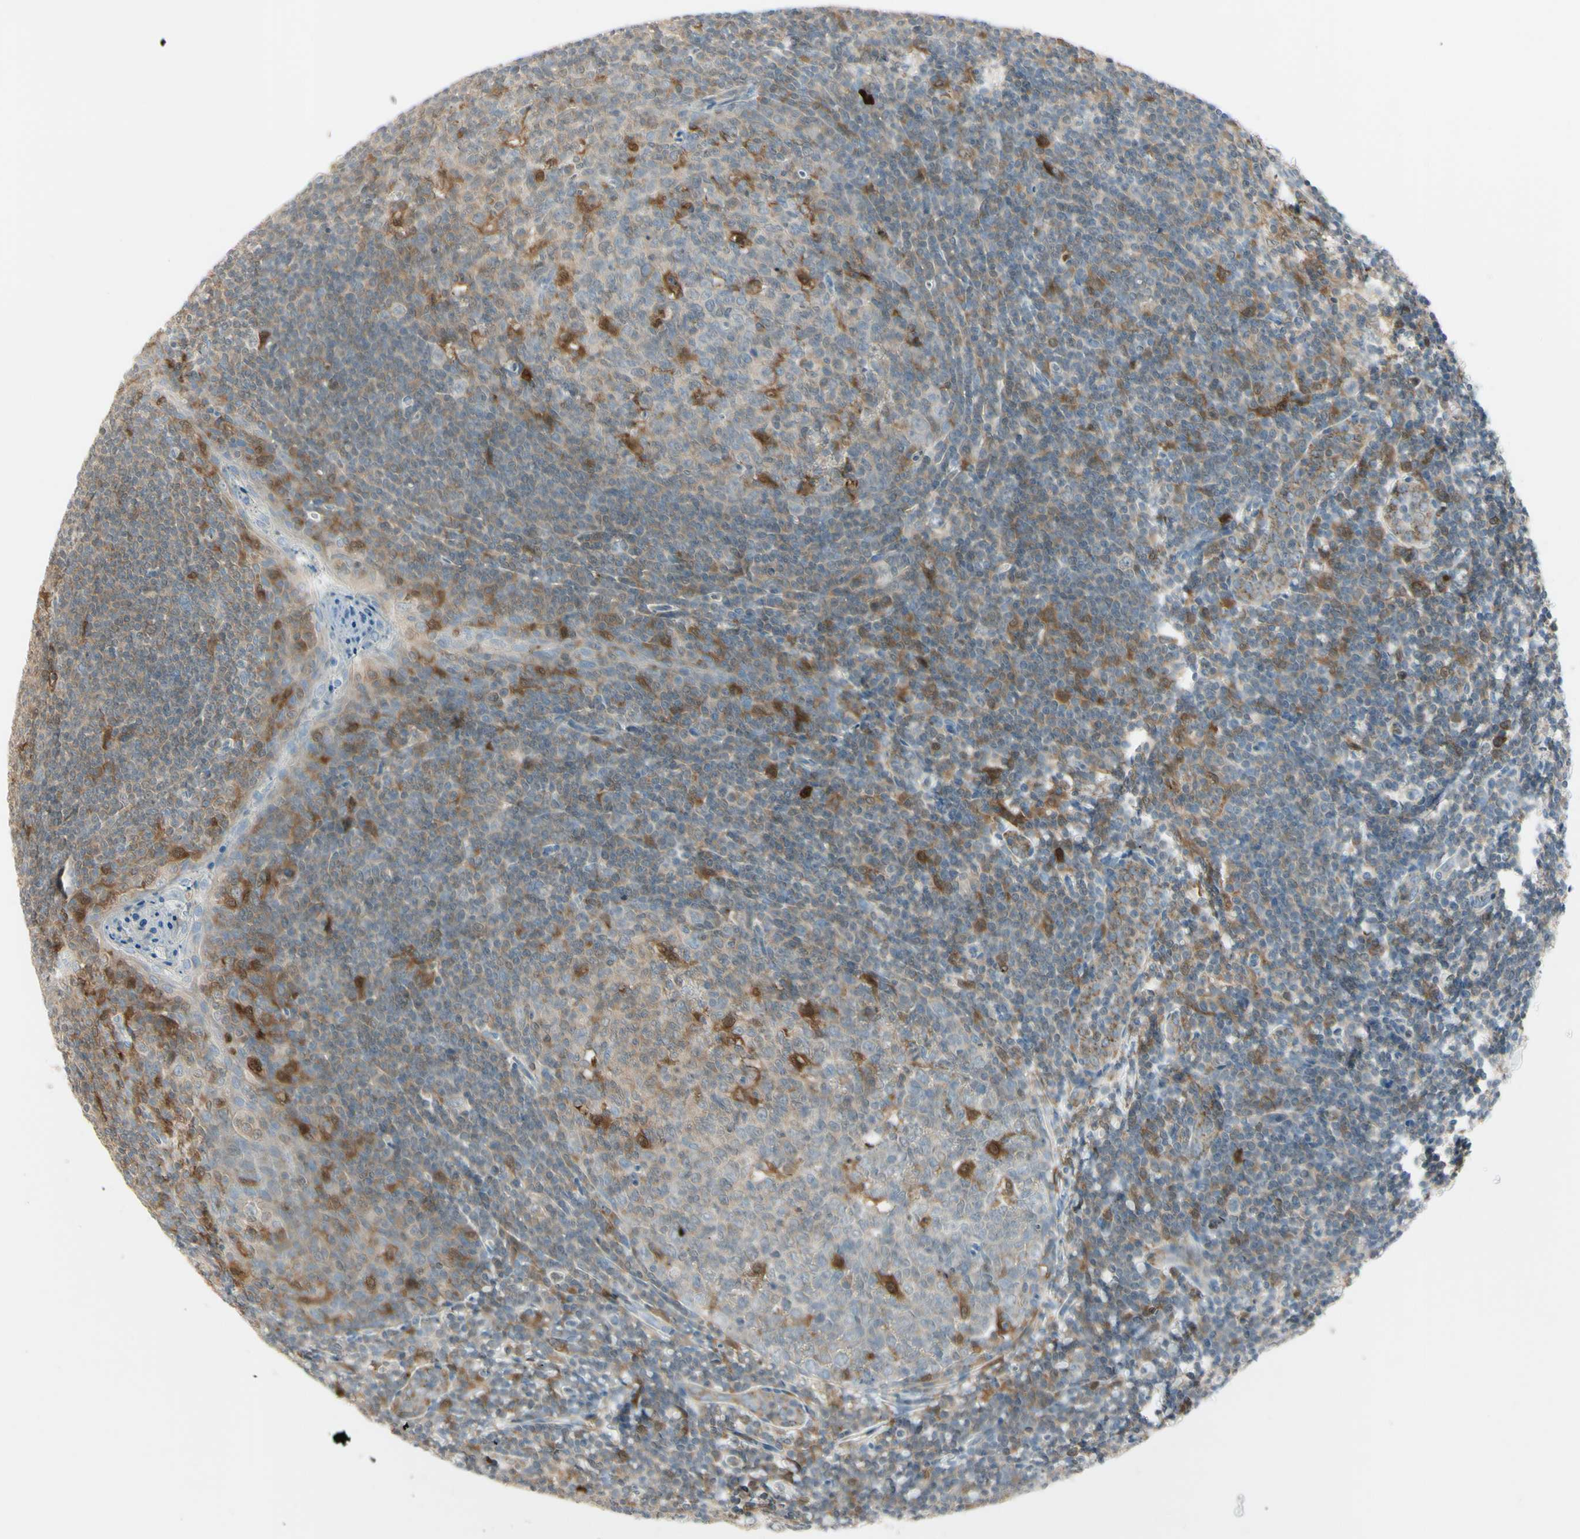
{"staining": {"intensity": "strong", "quantity": "<25%", "location": "cytoplasmic/membranous"}, "tissue": "tonsil", "cell_type": "Germinal center cells", "image_type": "normal", "snomed": [{"axis": "morphology", "description": "Normal tissue, NOS"}, {"axis": "topography", "description": "Tonsil"}], "caption": "The immunohistochemical stain labels strong cytoplasmic/membranous positivity in germinal center cells of normal tonsil. (brown staining indicates protein expression, while blue staining denotes nuclei).", "gene": "CYRIB", "patient": {"sex": "male", "age": 31}}